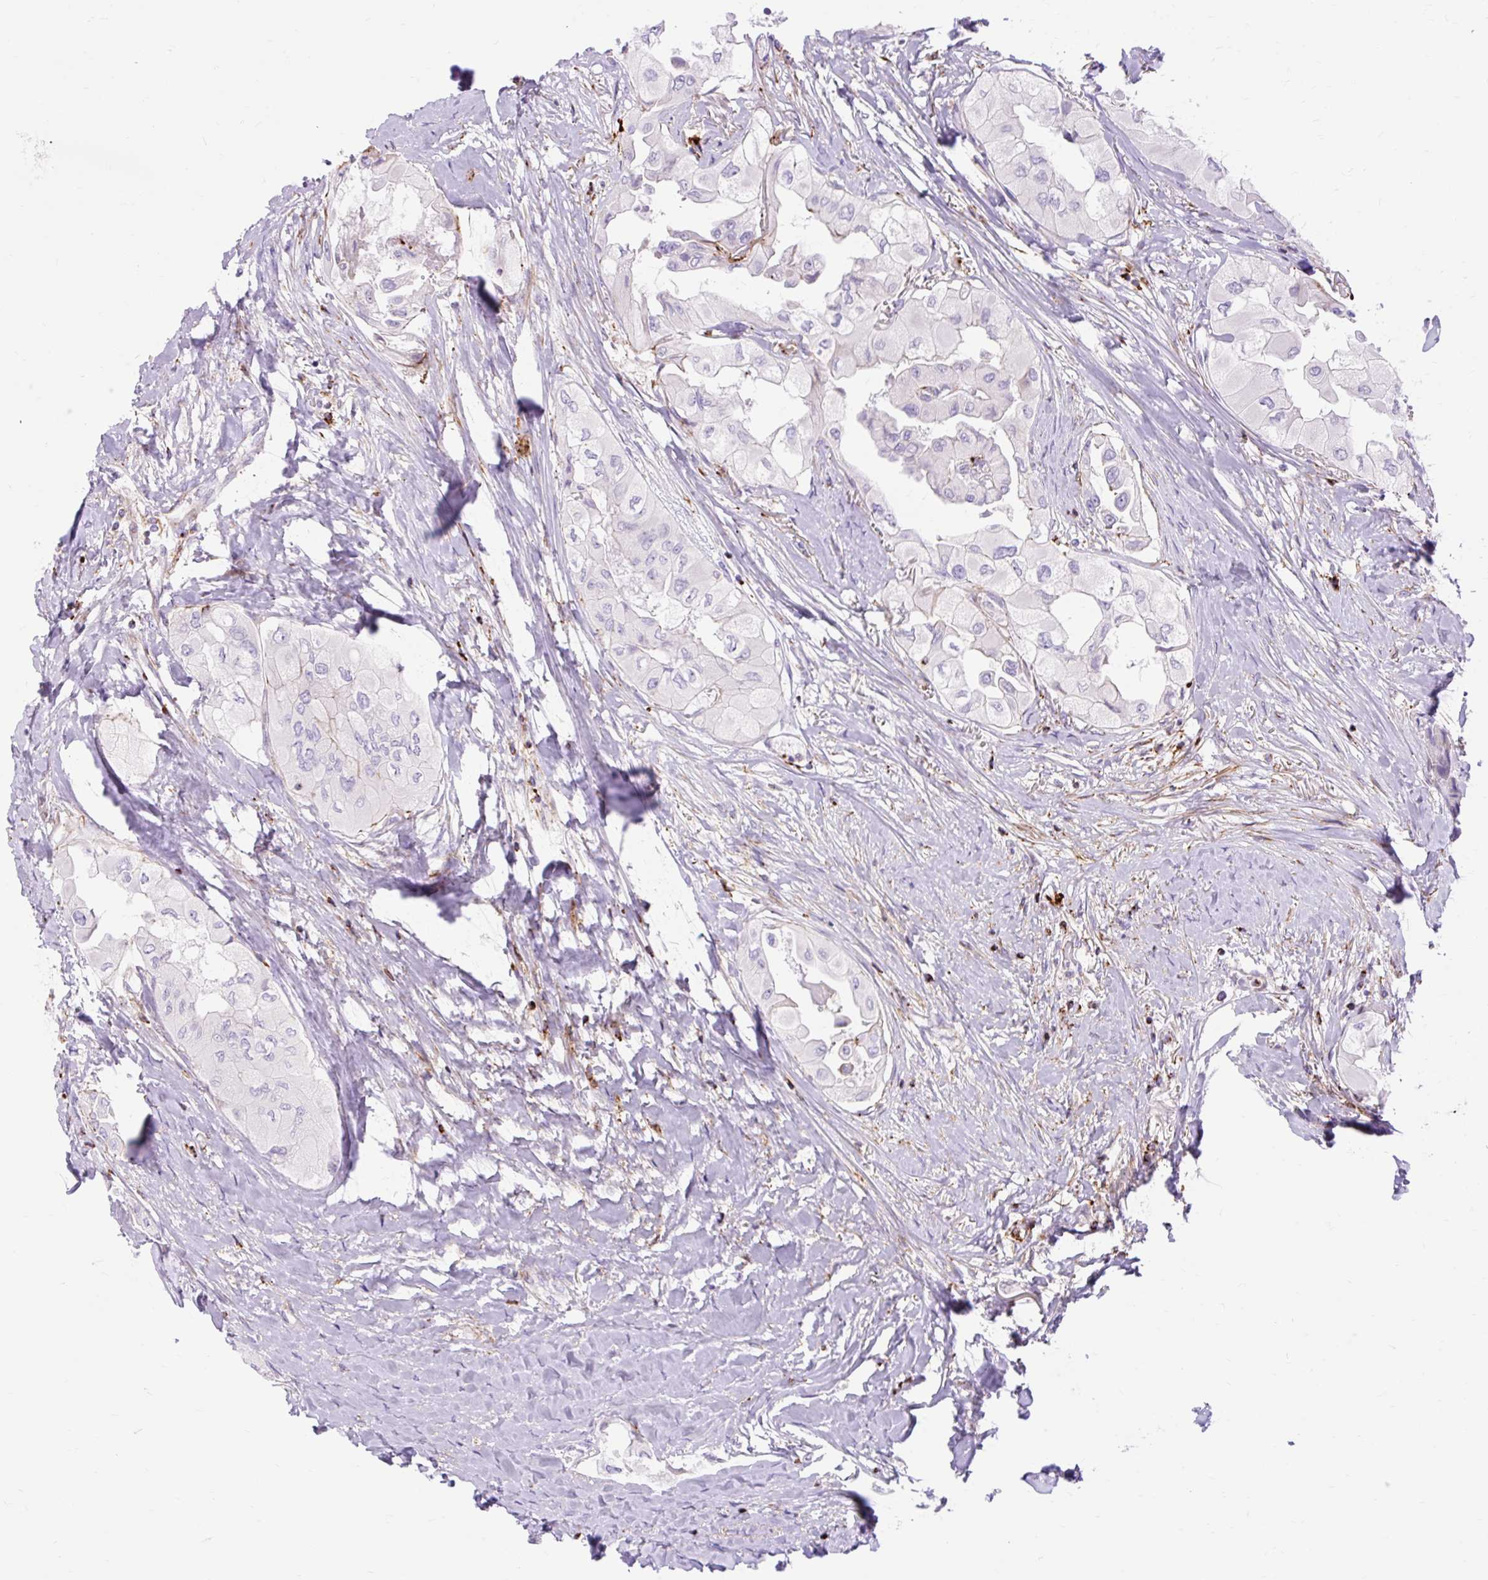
{"staining": {"intensity": "negative", "quantity": "none", "location": "none"}, "tissue": "thyroid cancer", "cell_type": "Tumor cells", "image_type": "cancer", "snomed": [{"axis": "morphology", "description": "Normal tissue, NOS"}, {"axis": "morphology", "description": "Papillary adenocarcinoma, NOS"}, {"axis": "topography", "description": "Thyroid gland"}], "caption": "This is a histopathology image of immunohistochemistry (IHC) staining of papillary adenocarcinoma (thyroid), which shows no staining in tumor cells. The staining was performed using DAB to visualize the protein expression in brown, while the nuclei were stained in blue with hematoxylin (Magnification: 20x).", "gene": "CORO7-PAM16", "patient": {"sex": "female", "age": 59}}